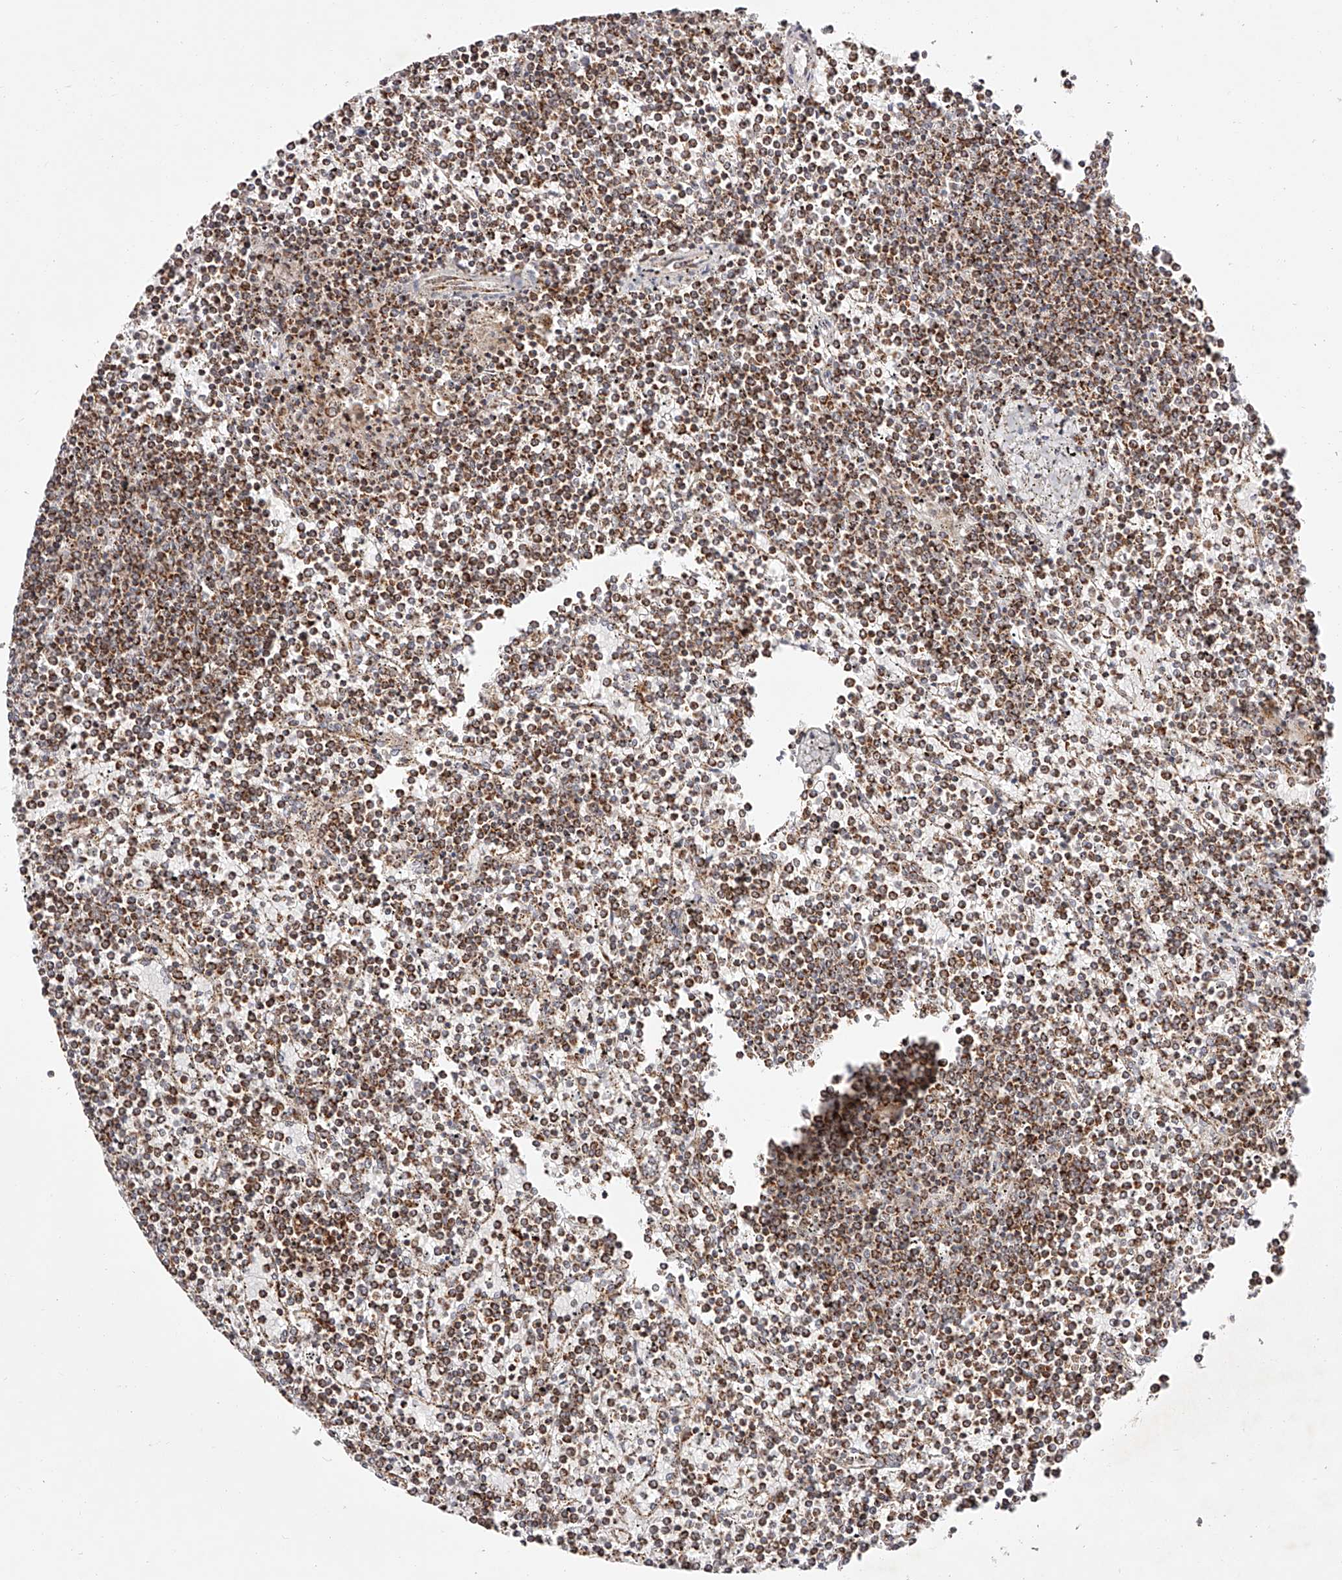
{"staining": {"intensity": "moderate", "quantity": ">75%", "location": "cytoplasmic/membranous"}, "tissue": "lymphoma", "cell_type": "Tumor cells", "image_type": "cancer", "snomed": [{"axis": "morphology", "description": "Malignant lymphoma, non-Hodgkin's type, Low grade"}, {"axis": "topography", "description": "Spleen"}], "caption": "Protein expression analysis of human malignant lymphoma, non-Hodgkin's type (low-grade) reveals moderate cytoplasmic/membranous positivity in approximately >75% of tumor cells. Nuclei are stained in blue.", "gene": "NDUFV3", "patient": {"sex": "female", "age": 19}}